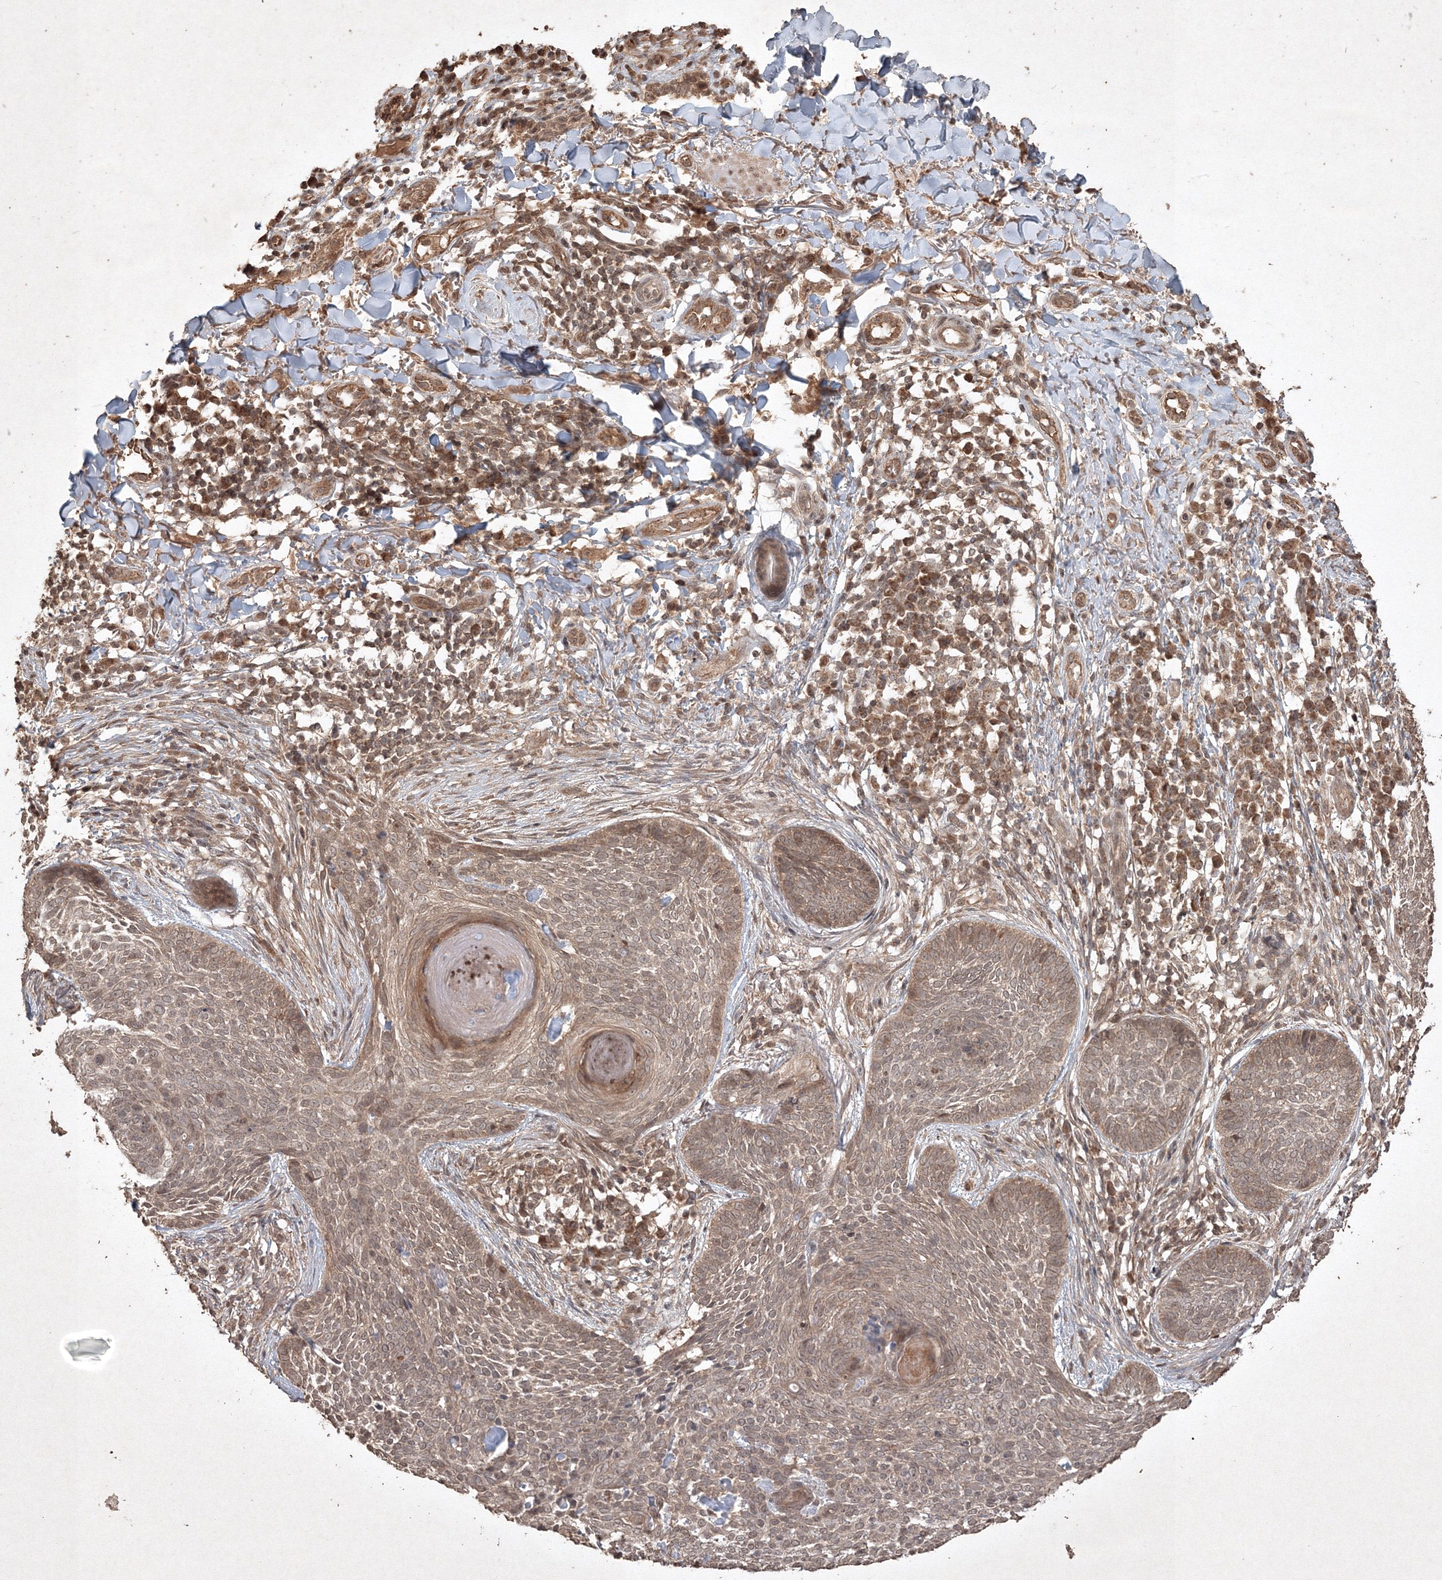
{"staining": {"intensity": "weak", "quantity": ">75%", "location": "cytoplasmic/membranous,nuclear"}, "tissue": "skin cancer", "cell_type": "Tumor cells", "image_type": "cancer", "snomed": [{"axis": "morphology", "description": "Basal cell carcinoma"}, {"axis": "topography", "description": "Skin"}], "caption": "Brown immunohistochemical staining in skin cancer demonstrates weak cytoplasmic/membranous and nuclear staining in about >75% of tumor cells.", "gene": "PELI3", "patient": {"sex": "female", "age": 64}}